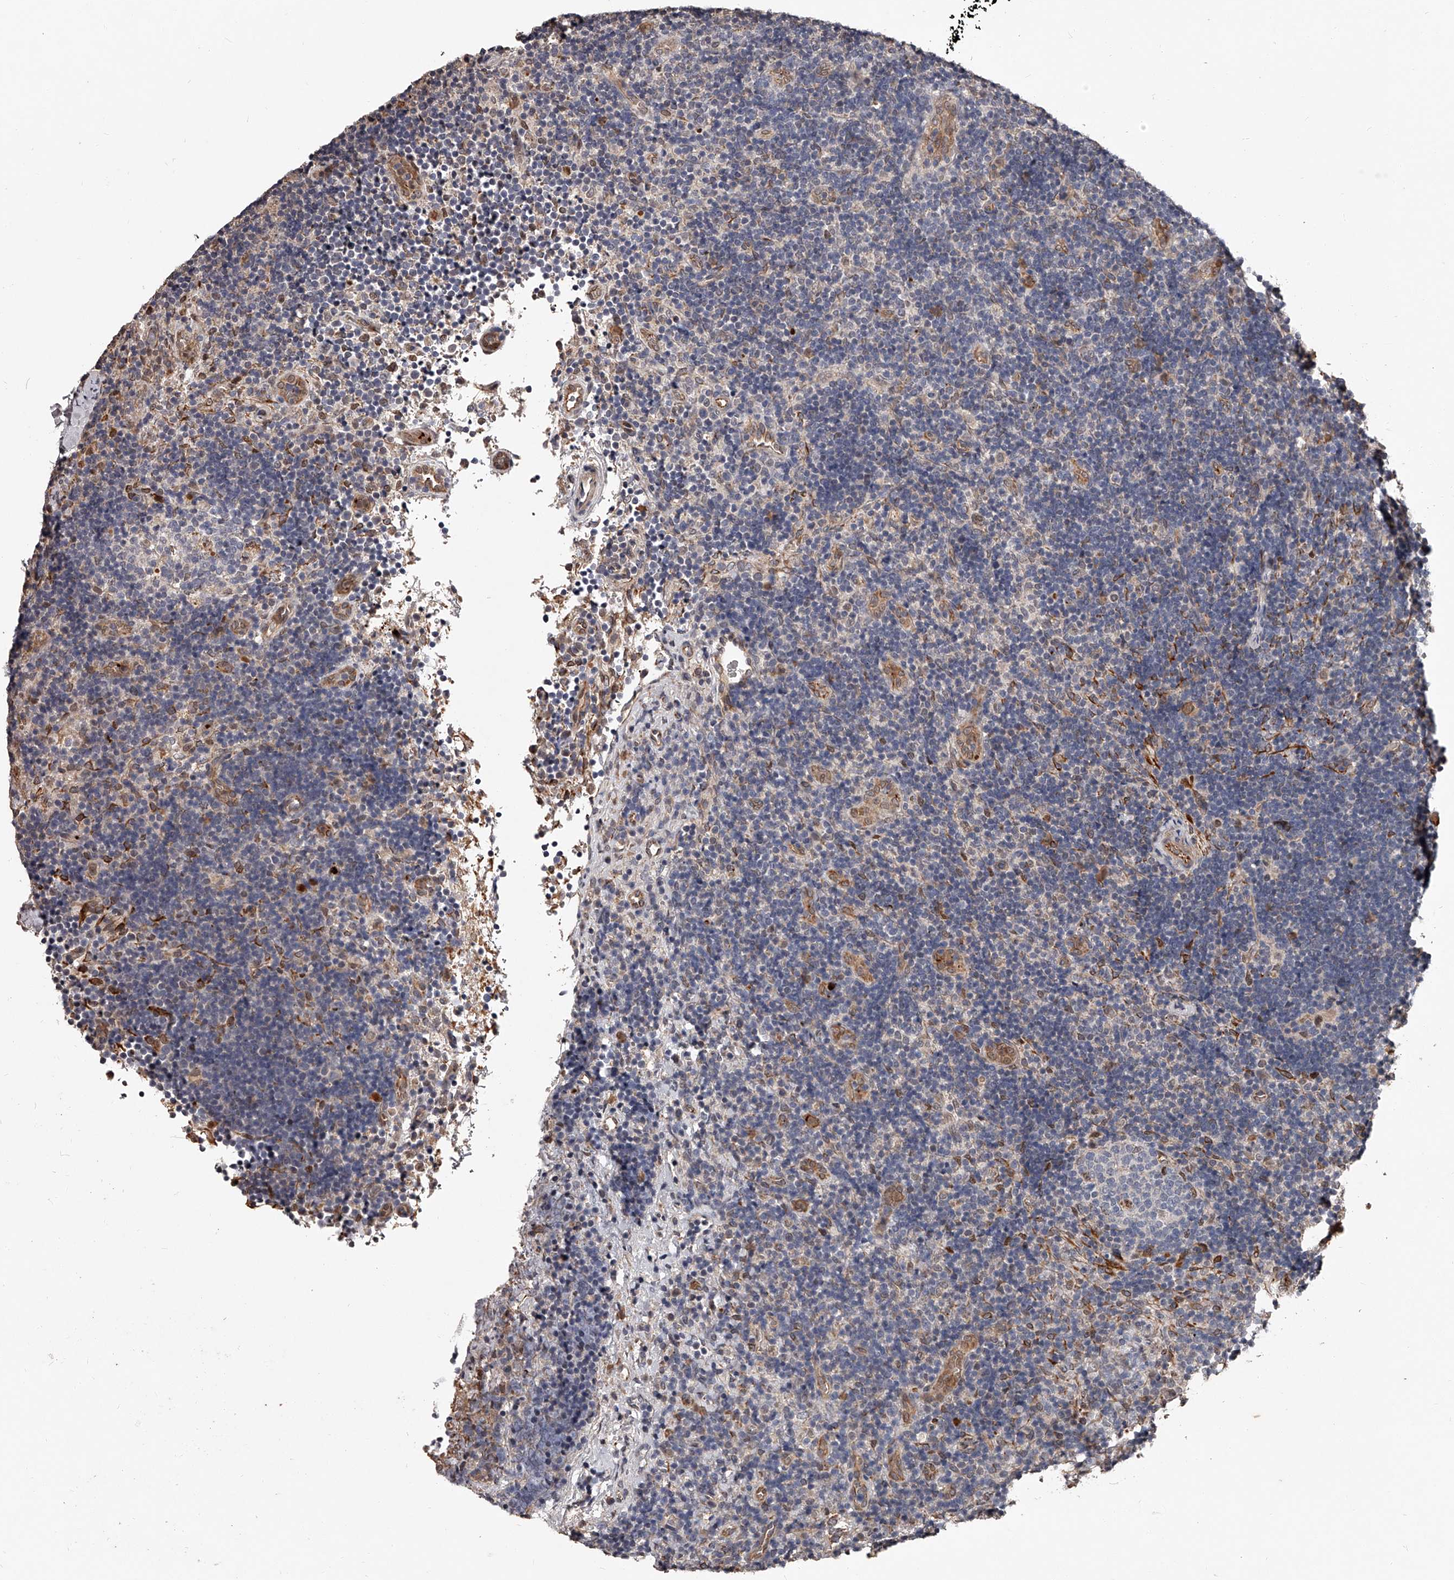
{"staining": {"intensity": "weak", "quantity": "<25%", "location": "cytoplasmic/membranous"}, "tissue": "lymph node", "cell_type": "Germinal center cells", "image_type": "normal", "snomed": [{"axis": "morphology", "description": "Normal tissue, NOS"}, {"axis": "topography", "description": "Lymph node"}], "caption": "This is an immunohistochemistry (IHC) histopathology image of normal lymph node. There is no expression in germinal center cells.", "gene": "URGCP", "patient": {"sex": "female", "age": 22}}